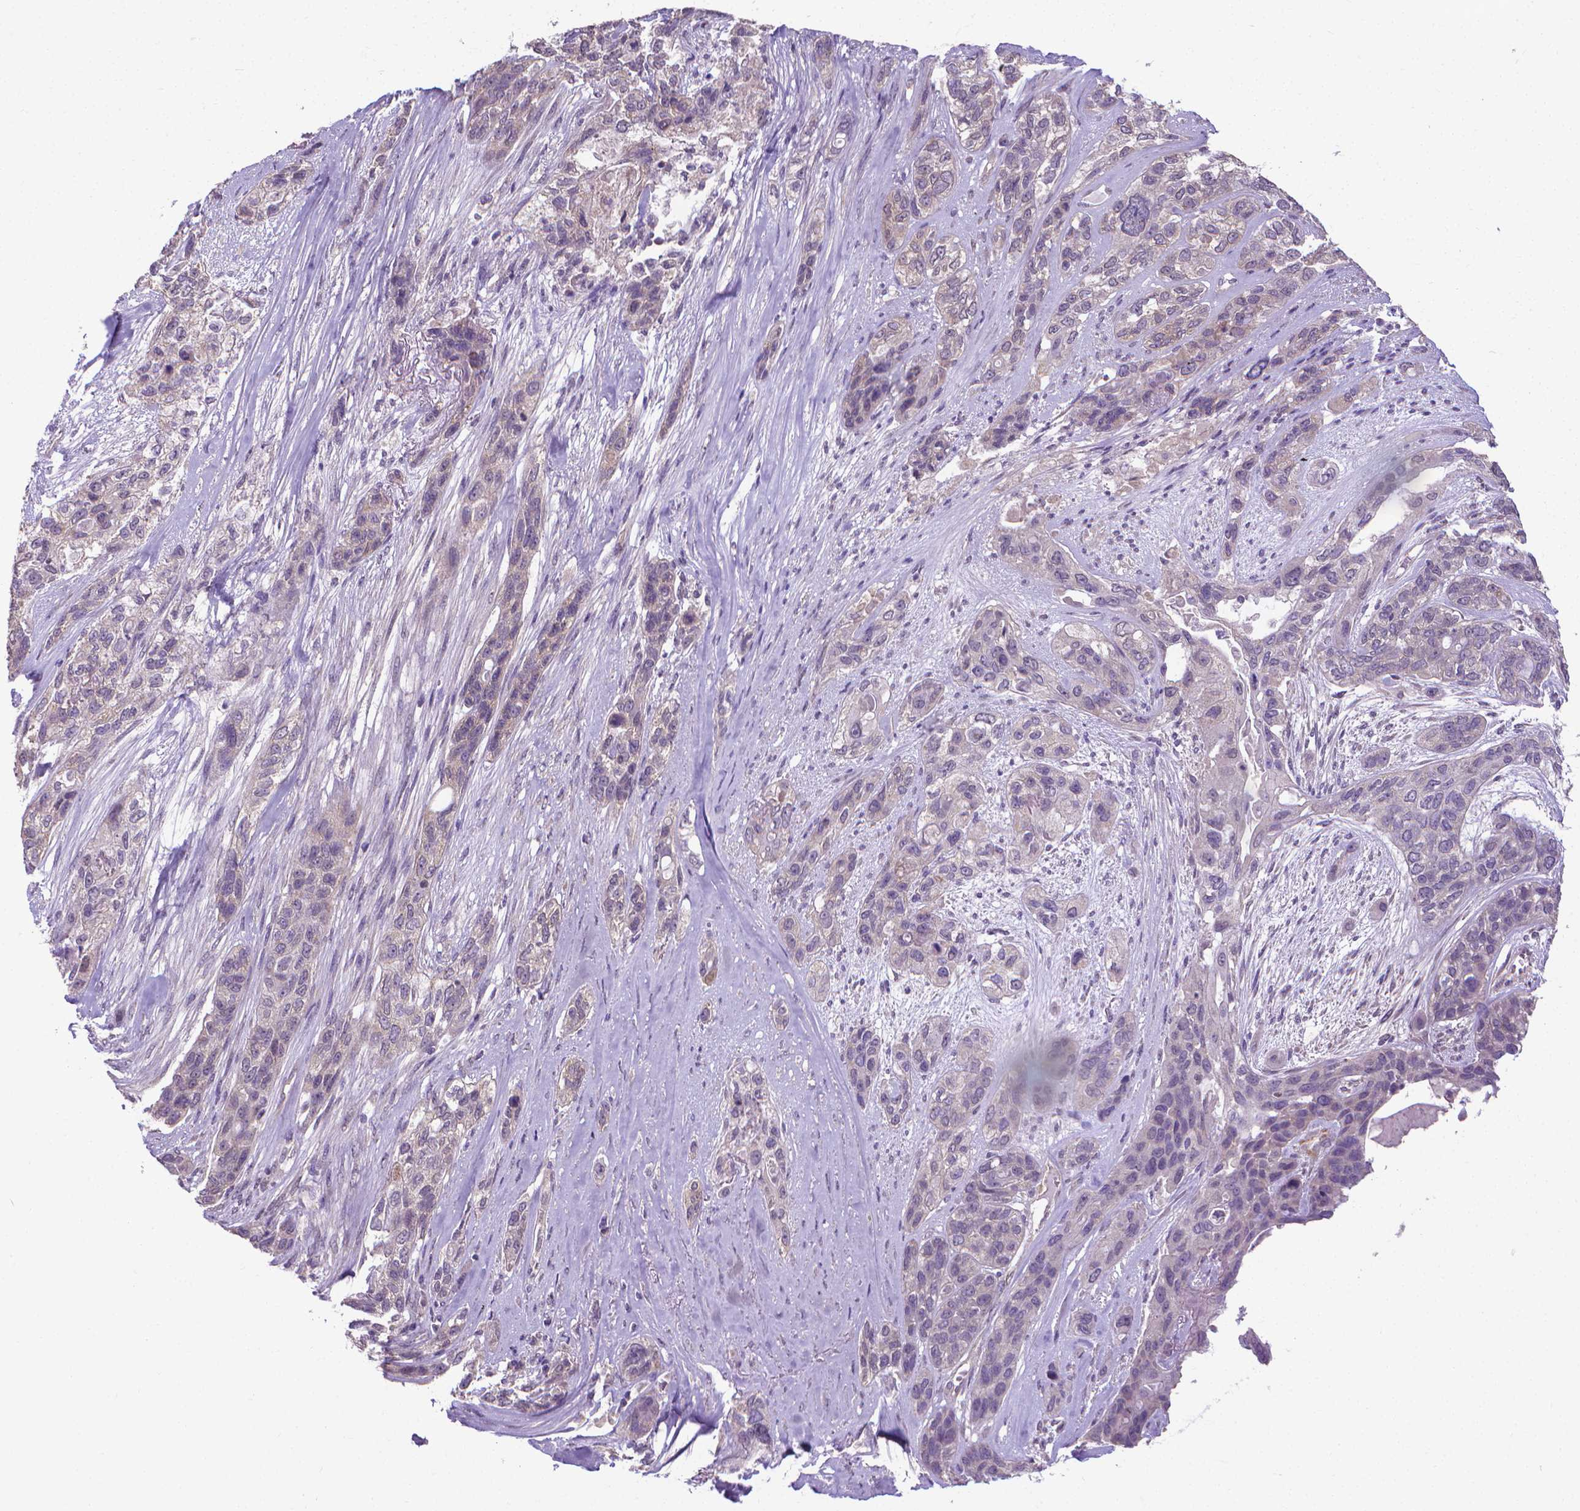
{"staining": {"intensity": "negative", "quantity": "none", "location": "none"}, "tissue": "lung cancer", "cell_type": "Tumor cells", "image_type": "cancer", "snomed": [{"axis": "morphology", "description": "Squamous cell carcinoma, NOS"}, {"axis": "topography", "description": "Lung"}], "caption": "Lung cancer stained for a protein using immunohistochemistry (IHC) reveals no positivity tumor cells.", "gene": "GPR63", "patient": {"sex": "female", "age": 70}}